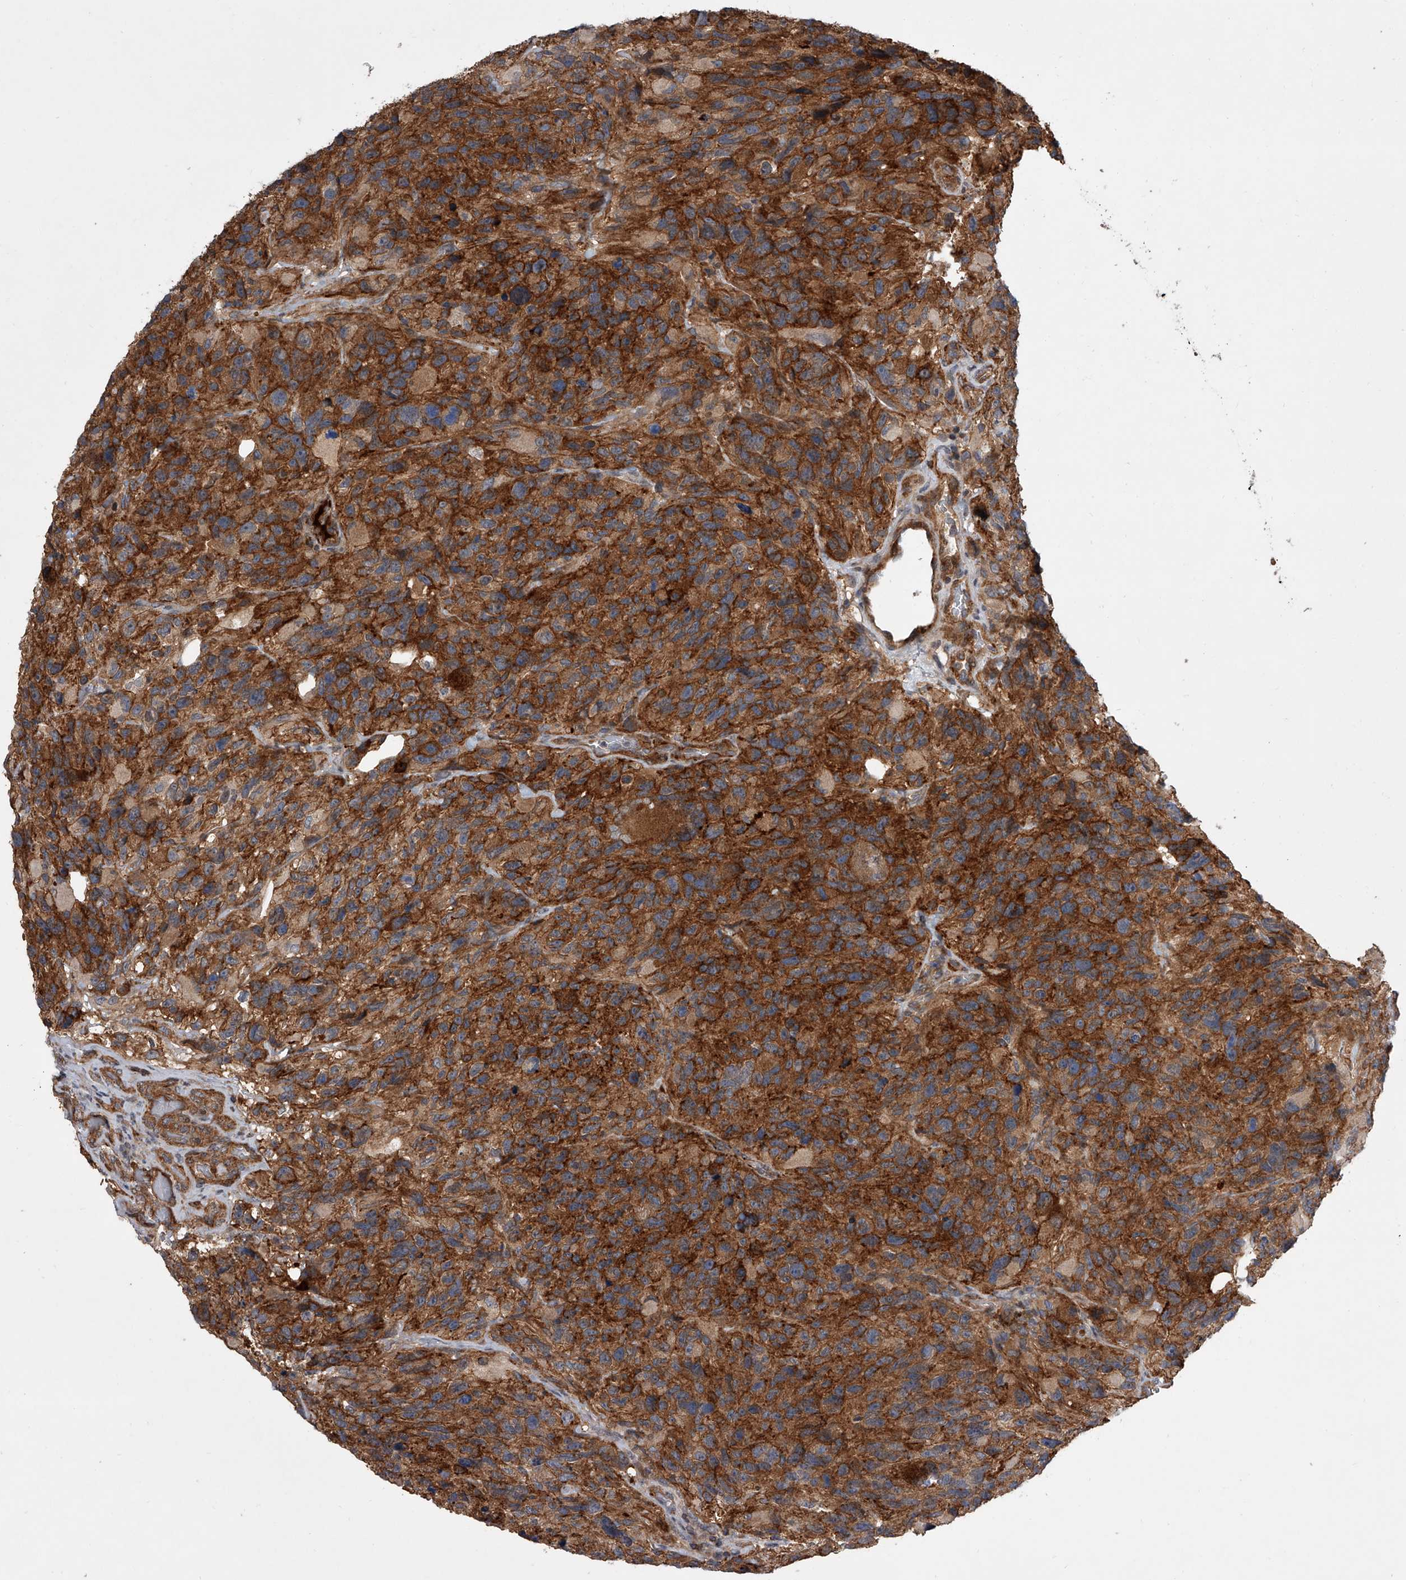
{"staining": {"intensity": "moderate", "quantity": ">75%", "location": "cytoplasmic/membranous"}, "tissue": "glioma", "cell_type": "Tumor cells", "image_type": "cancer", "snomed": [{"axis": "morphology", "description": "Glioma, malignant, High grade"}, {"axis": "topography", "description": "Brain"}], "caption": "A brown stain highlights moderate cytoplasmic/membranous expression of a protein in human malignant glioma (high-grade) tumor cells. The staining is performed using DAB brown chromogen to label protein expression. The nuclei are counter-stained blue using hematoxylin.", "gene": "USP47", "patient": {"sex": "male", "age": 69}}